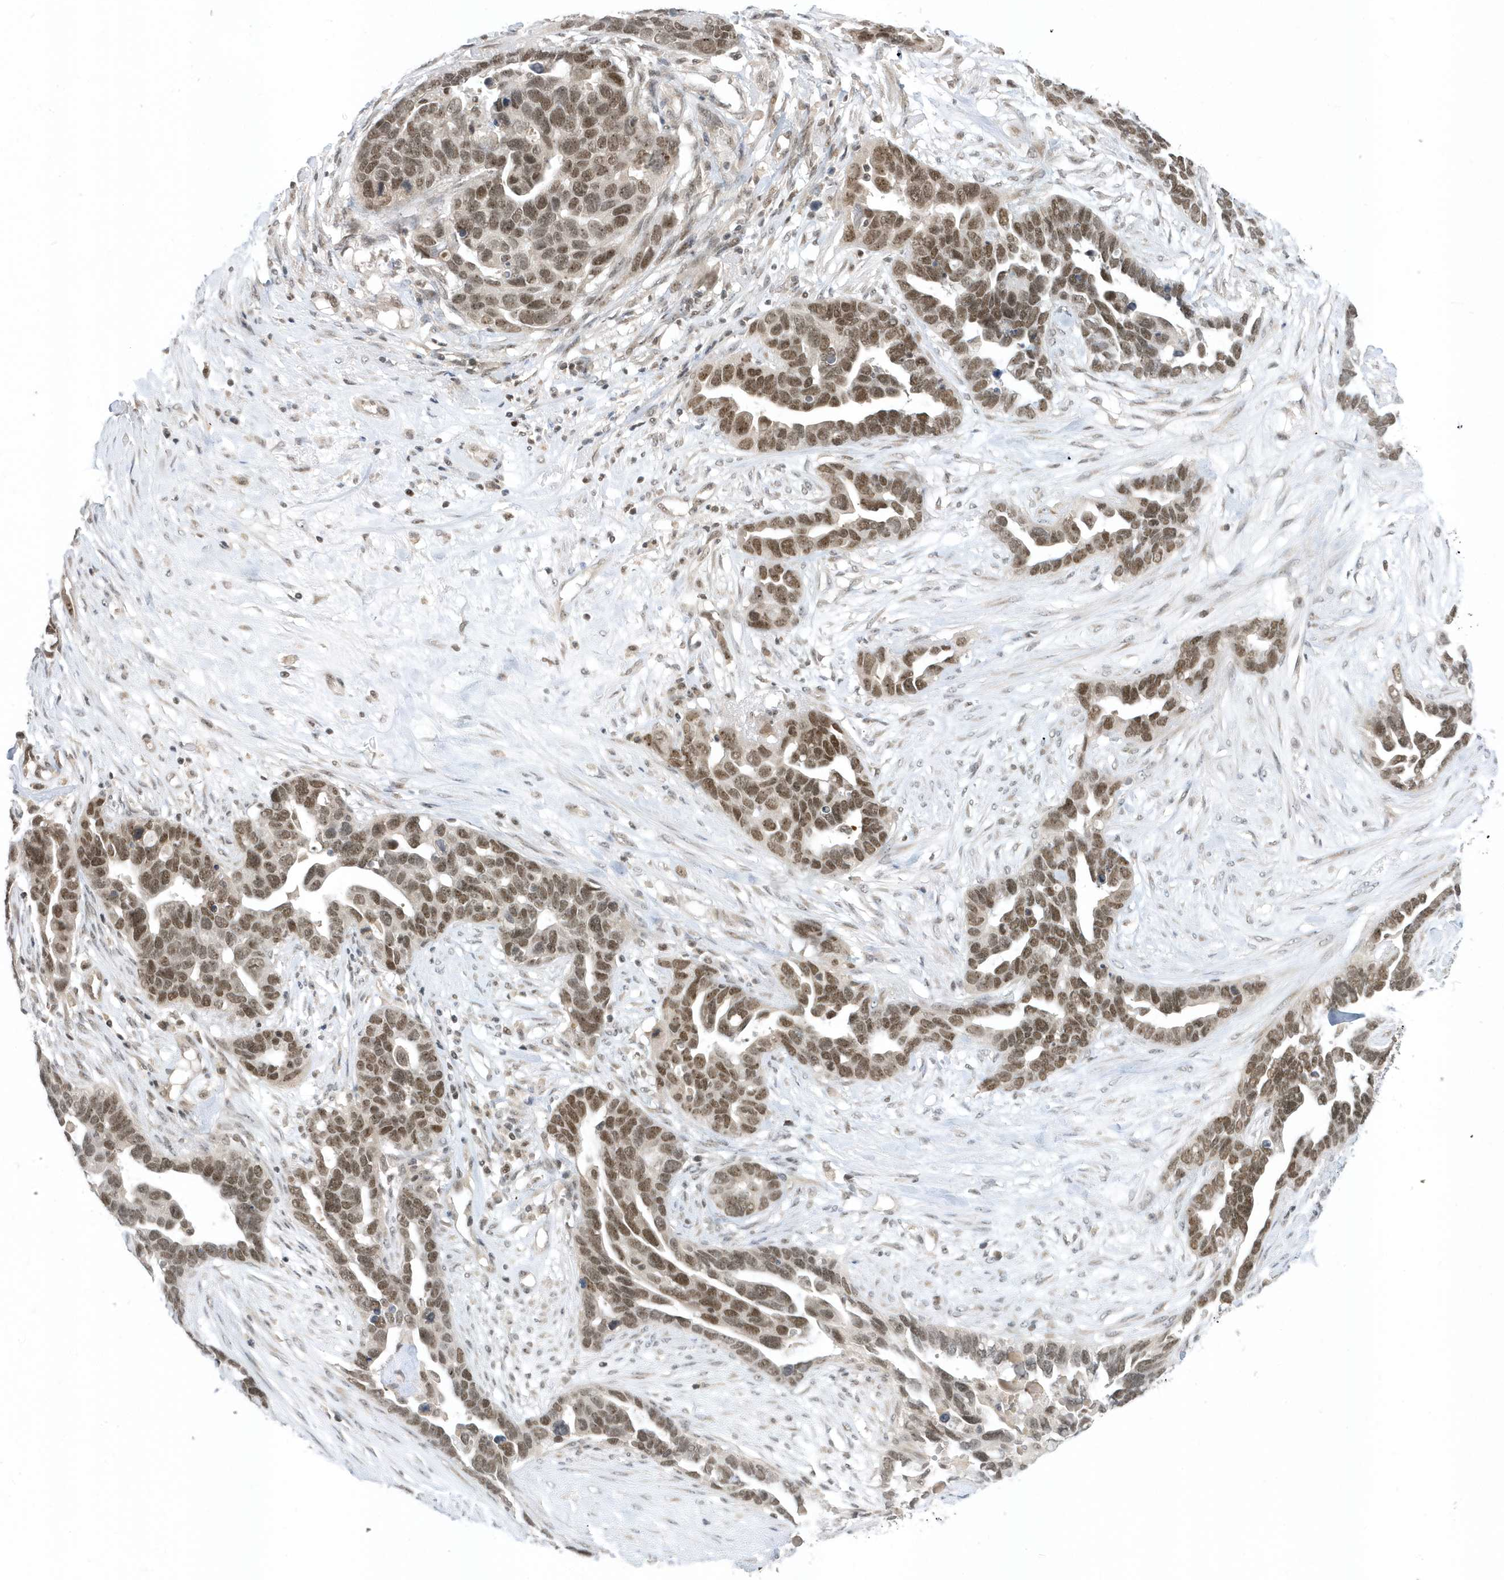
{"staining": {"intensity": "moderate", "quantity": ">75%", "location": "nuclear"}, "tissue": "ovarian cancer", "cell_type": "Tumor cells", "image_type": "cancer", "snomed": [{"axis": "morphology", "description": "Cystadenocarcinoma, serous, NOS"}, {"axis": "topography", "description": "Ovary"}], "caption": "This is an image of IHC staining of serous cystadenocarcinoma (ovarian), which shows moderate expression in the nuclear of tumor cells.", "gene": "ZNF740", "patient": {"sex": "female", "age": 54}}